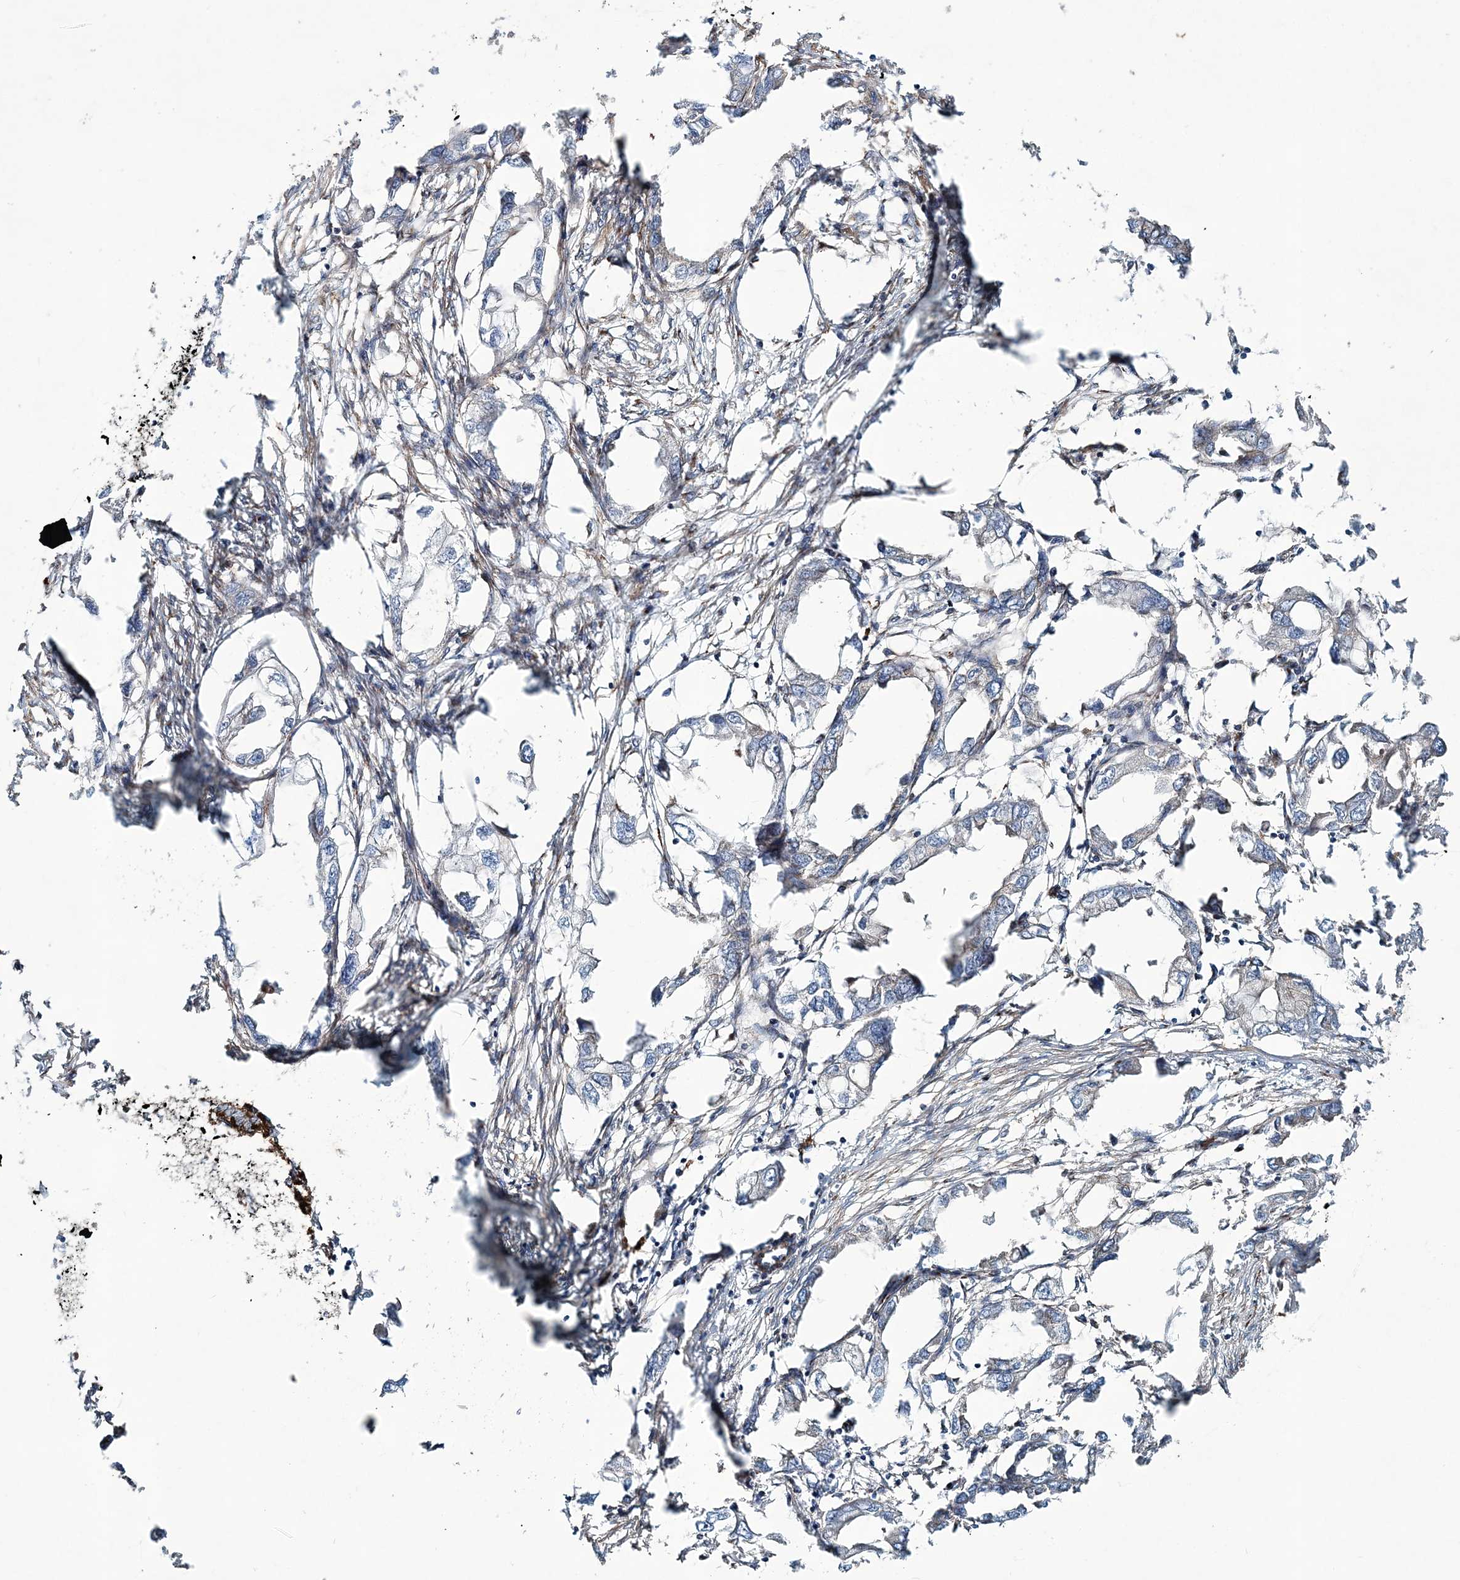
{"staining": {"intensity": "negative", "quantity": "none", "location": "none"}, "tissue": "endometrial cancer", "cell_type": "Tumor cells", "image_type": "cancer", "snomed": [{"axis": "morphology", "description": "Adenocarcinoma, NOS"}, {"axis": "morphology", "description": "Adenocarcinoma, metastatic, NOS"}, {"axis": "topography", "description": "Adipose tissue"}, {"axis": "topography", "description": "Endometrium"}], "caption": "IHC micrograph of human metastatic adenocarcinoma (endometrial) stained for a protein (brown), which displays no staining in tumor cells.", "gene": "MAN1A2", "patient": {"sex": "female", "age": 67}}